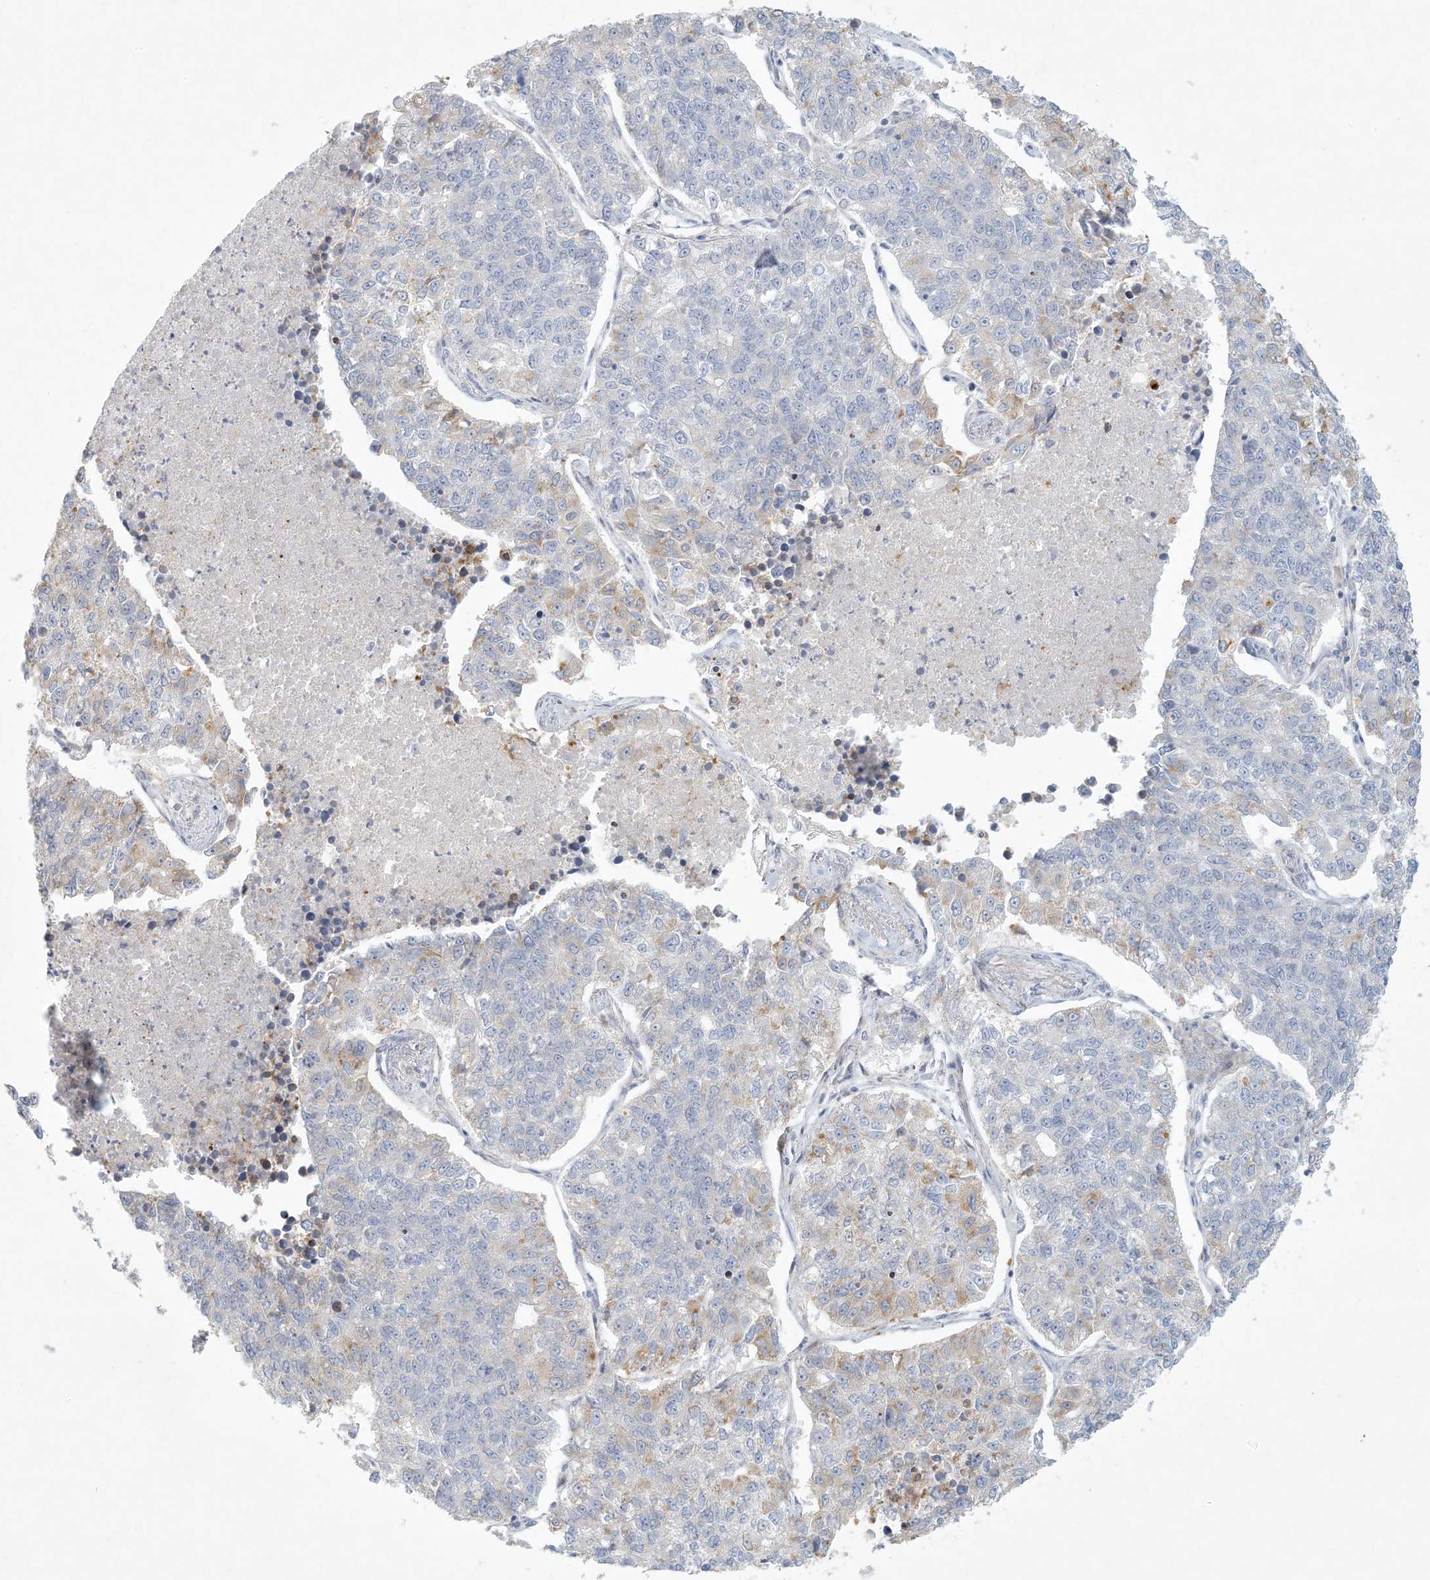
{"staining": {"intensity": "weak", "quantity": "<25%", "location": "cytoplasmic/membranous"}, "tissue": "lung cancer", "cell_type": "Tumor cells", "image_type": "cancer", "snomed": [{"axis": "morphology", "description": "Adenocarcinoma, NOS"}, {"axis": "topography", "description": "Lung"}], "caption": "The photomicrograph demonstrates no staining of tumor cells in lung adenocarcinoma.", "gene": "ZNF385D", "patient": {"sex": "male", "age": 49}}